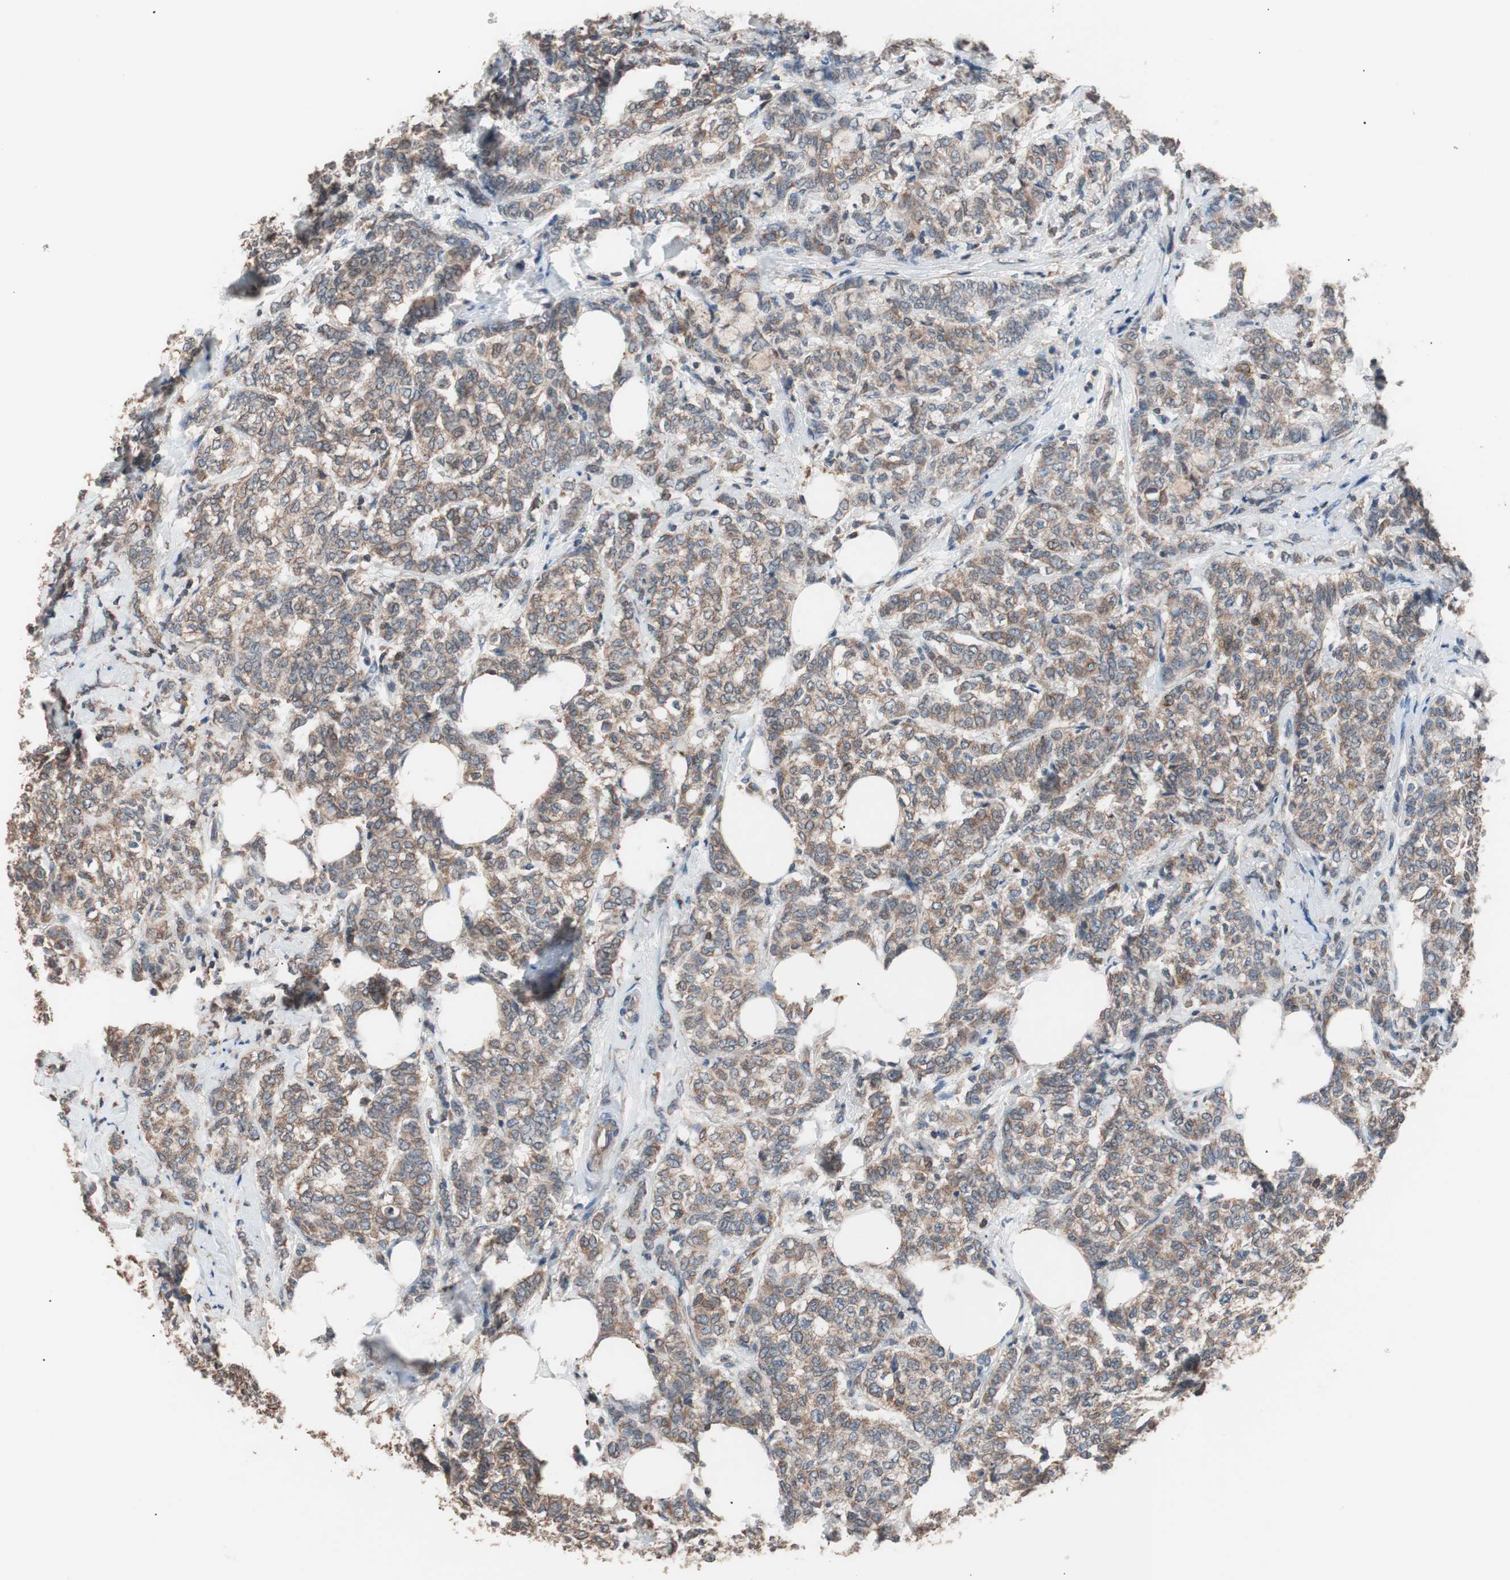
{"staining": {"intensity": "moderate", "quantity": ">75%", "location": "cytoplasmic/membranous"}, "tissue": "breast cancer", "cell_type": "Tumor cells", "image_type": "cancer", "snomed": [{"axis": "morphology", "description": "Lobular carcinoma"}, {"axis": "topography", "description": "Breast"}], "caption": "Breast cancer (lobular carcinoma) stained with DAB IHC shows medium levels of moderate cytoplasmic/membranous staining in about >75% of tumor cells.", "gene": "GLYCTK", "patient": {"sex": "female", "age": 60}}